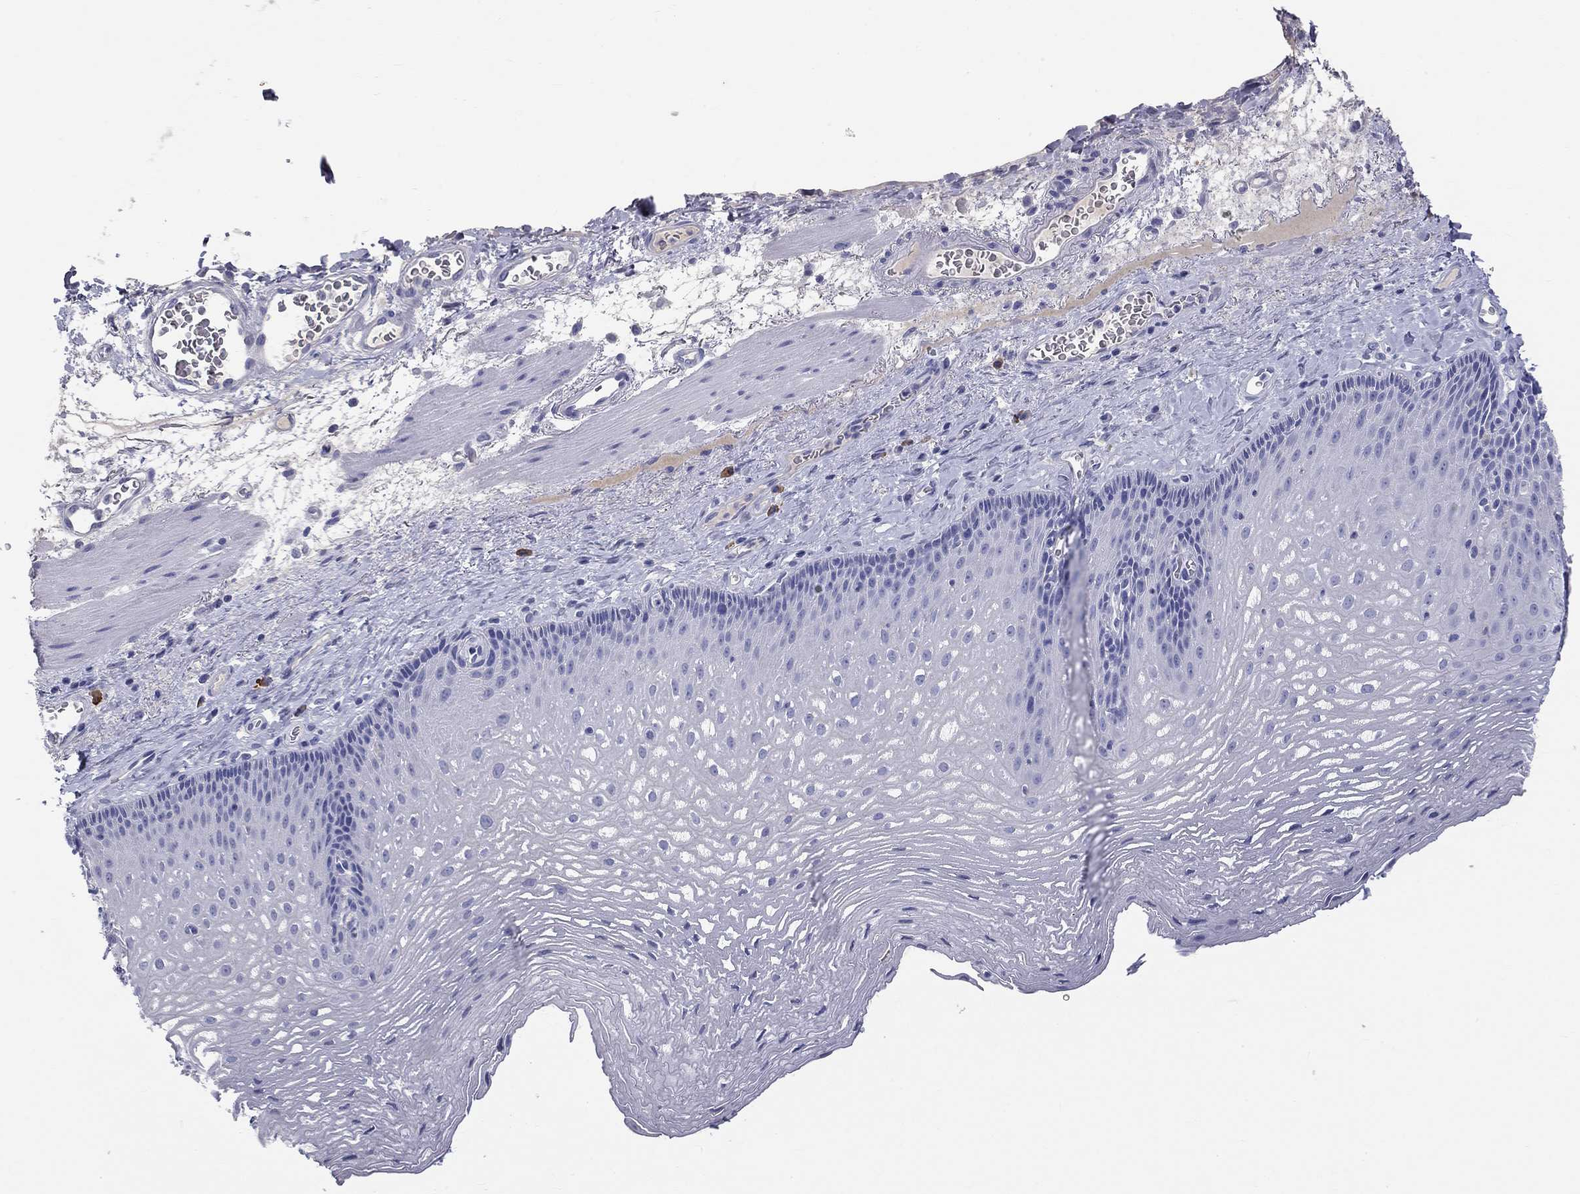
{"staining": {"intensity": "negative", "quantity": "none", "location": "none"}, "tissue": "esophagus", "cell_type": "Squamous epithelial cells", "image_type": "normal", "snomed": [{"axis": "morphology", "description": "Normal tissue, NOS"}, {"axis": "topography", "description": "Esophagus"}], "caption": "An image of human esophagus is negative for staining in squamous epithelial cells.", "gene": "PHOX2B", "patient": {"sex": "male", "age": 76}}